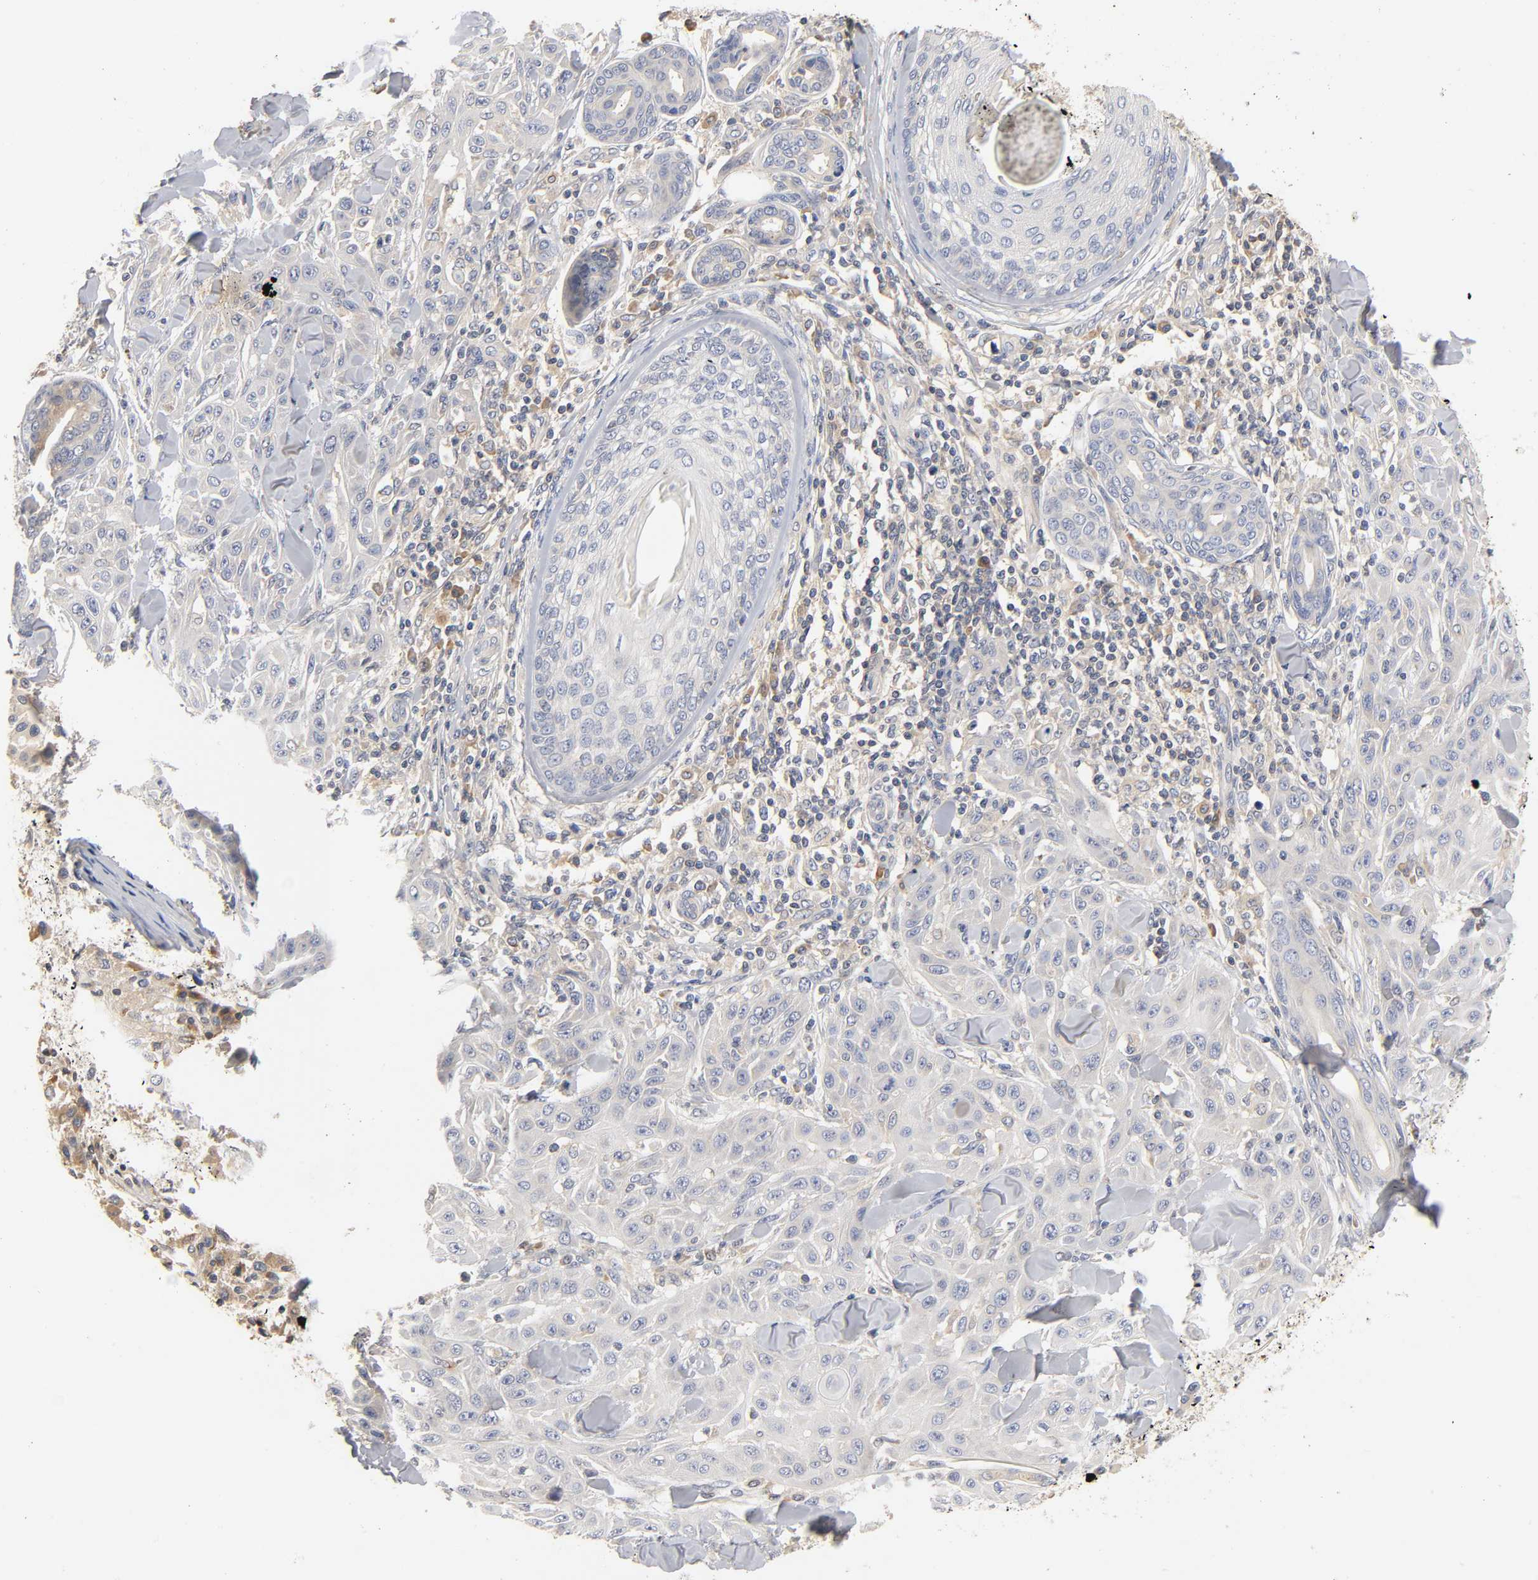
{"staining": {"intensity": "negative", "quantity": "none", "location": "none"}, "tissue": "skin cancer", "cell_type": "Tumor cells", "image_type": "cancer", "snomed": [{"axis": "morphology", "description": "Squamous cell carcinoma, NOS"}, {"axis": "topography", "description": "Skin"}], "caption": "High magnification brightfield microscopy of squamous cell carcinoma (skin) stained with DAB (3,3'-diaminobenzidine) (brown) and counterstained with hematoxylin (blue): tumor cells show no significant positivity.", "gene": "RHOA", "patient": {"sex": "male", "age": 24}}